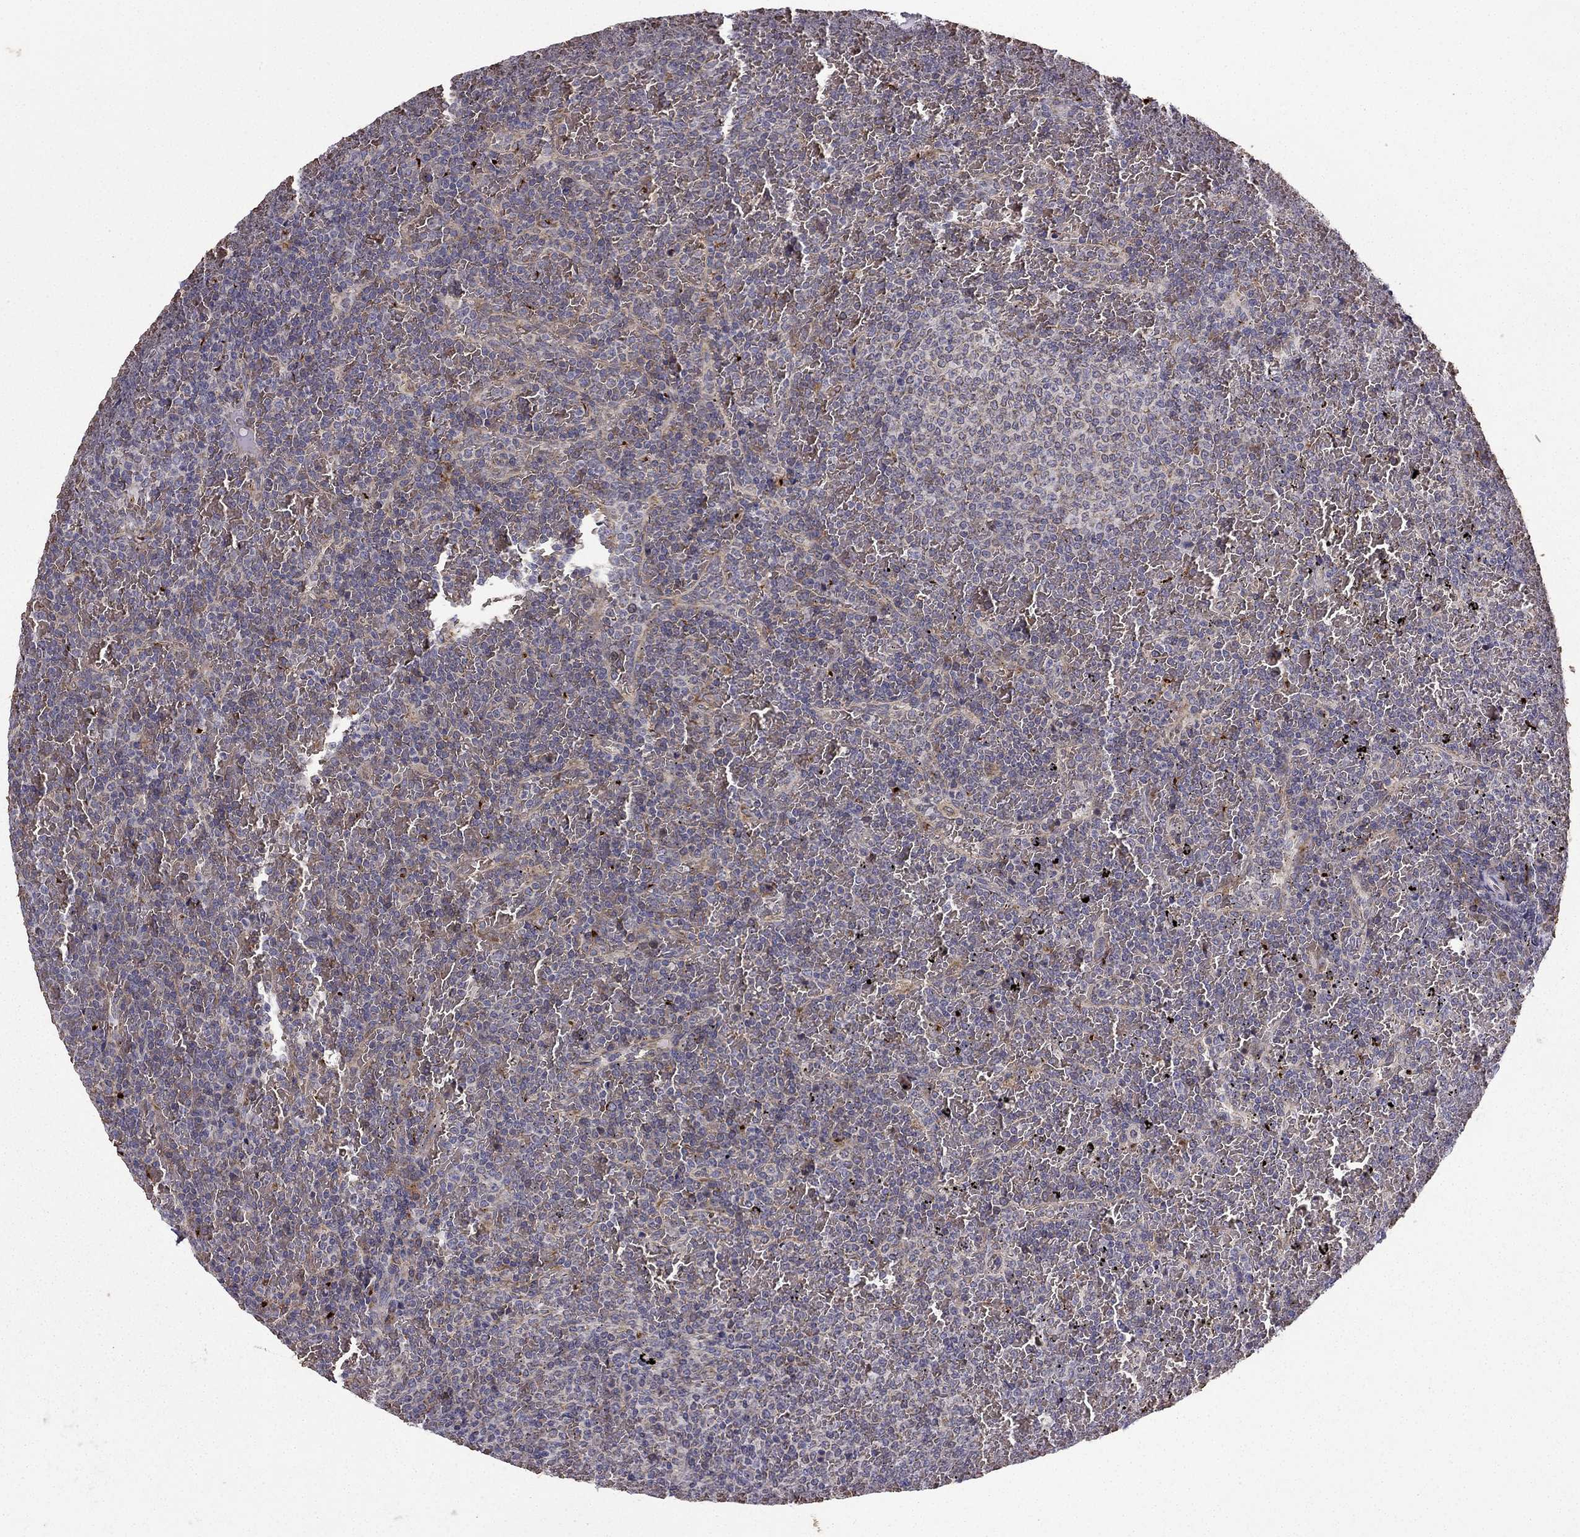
{"staining": {"intensity": "negative", "quantity": "none", "location": "none"}, "tissue": "lymphoma", "cell_type": "Tumor cells", "image_type": "cancer", "snomed": [{"axis": "morphology", "description": "Malignant lymphoma, non-Hodgkin's type, Low grade"}, {"axis": "topography", "description": "Spleen"}], "caption": "IHC photomicrograph of human lymphoma stained for a protein (brown), which reveals no positivity in tumor cells.", "gene": "B4GALT7", "patient": {"sex": "female", "age": 77}}